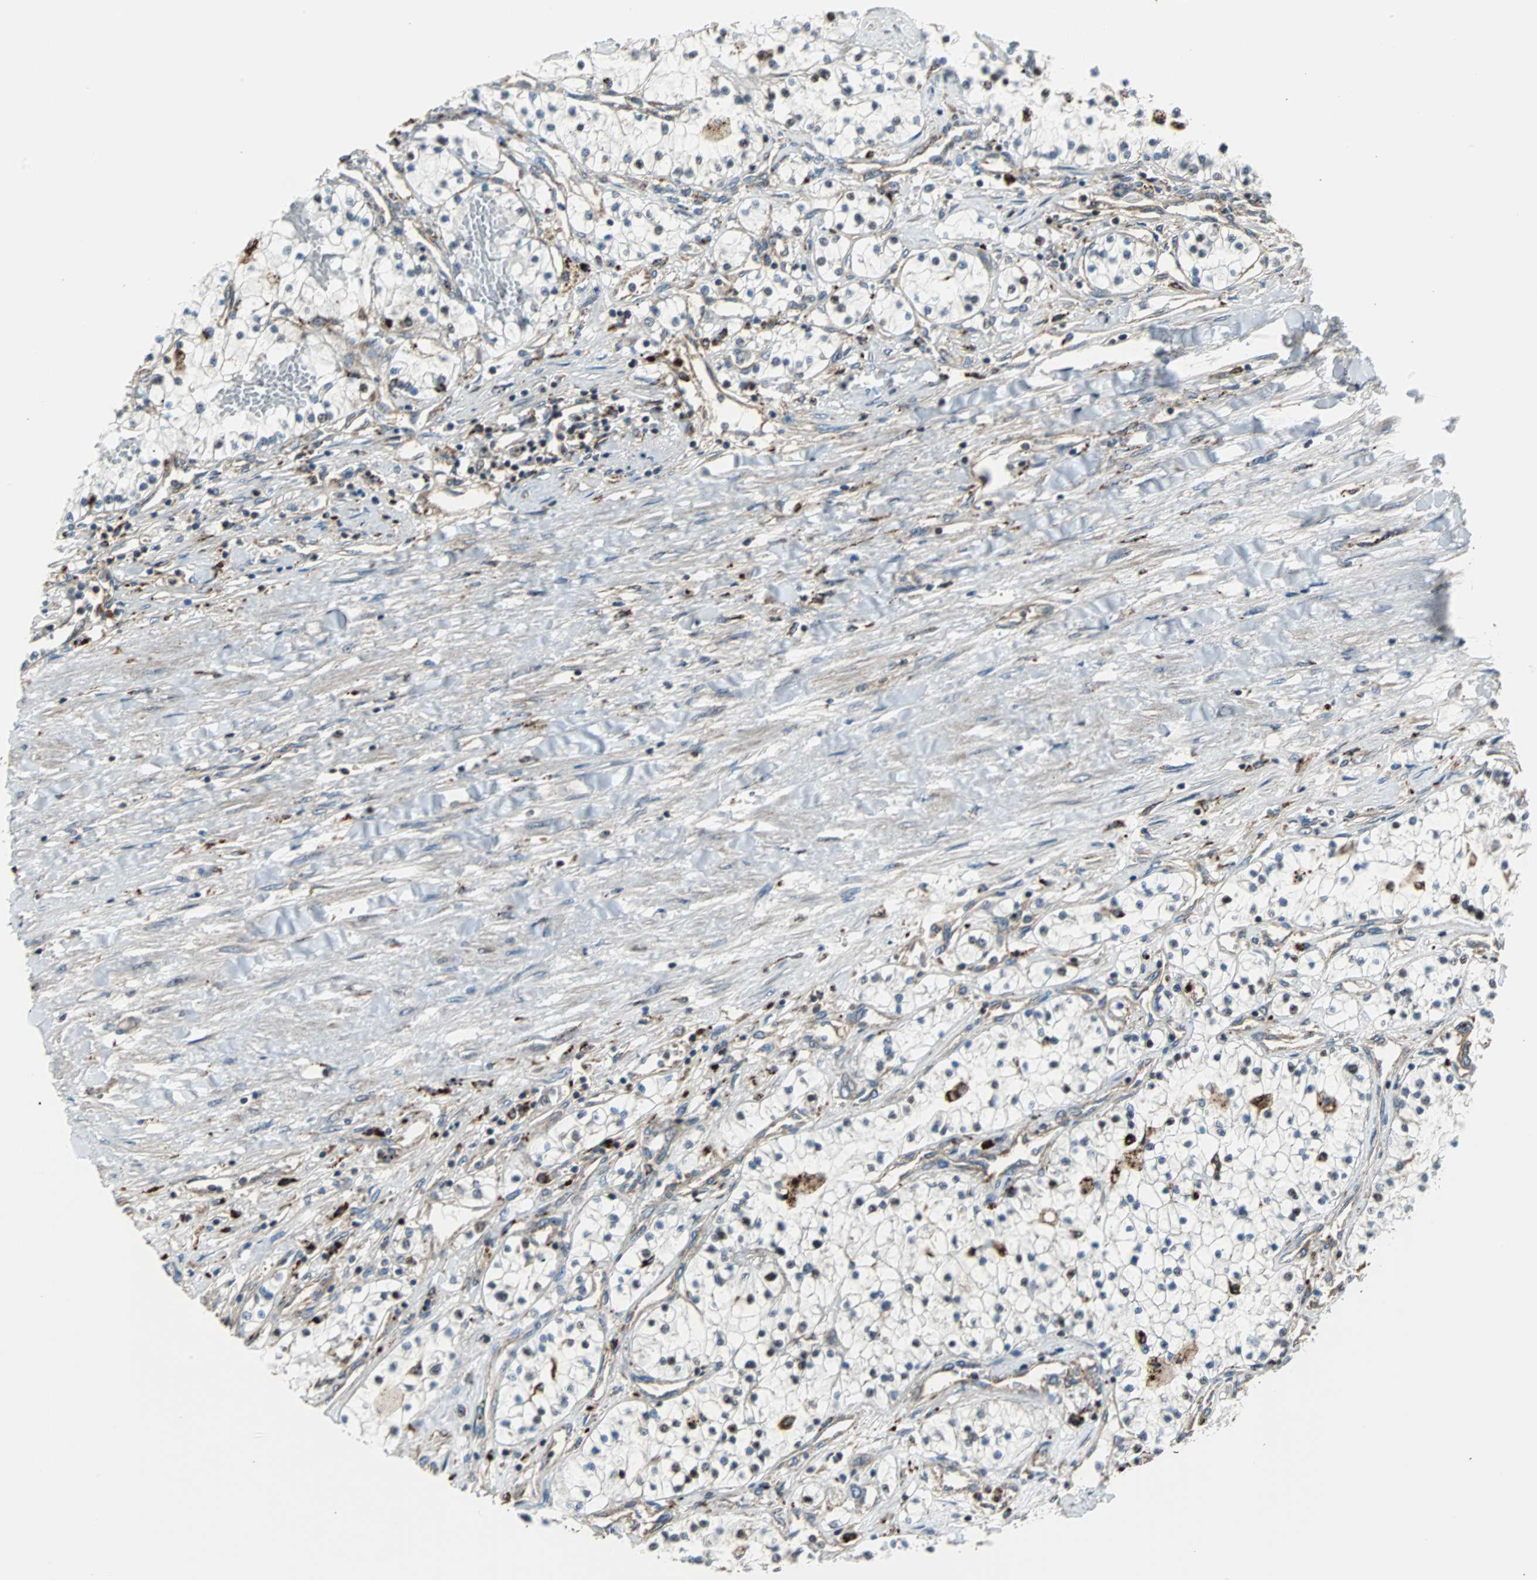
{"staining": {"intensity": "negative", "quantity": "none", "location": "none"}, "tissue": "renal cancer", "cell_type": "Tumor cells", "image_type": "cancer", "snomed": [{"axis": "morphology", "description": "Adenocarcinoma, NOS"}, {"axis": "topography", "description": "Kidney"}], "caption": "The IHC histopathology image has no significant positivity in tumor cells of renal adenocarcinoma tissue.", "gene": "RELA", "patient": {"sex": "male", "age": 68}}